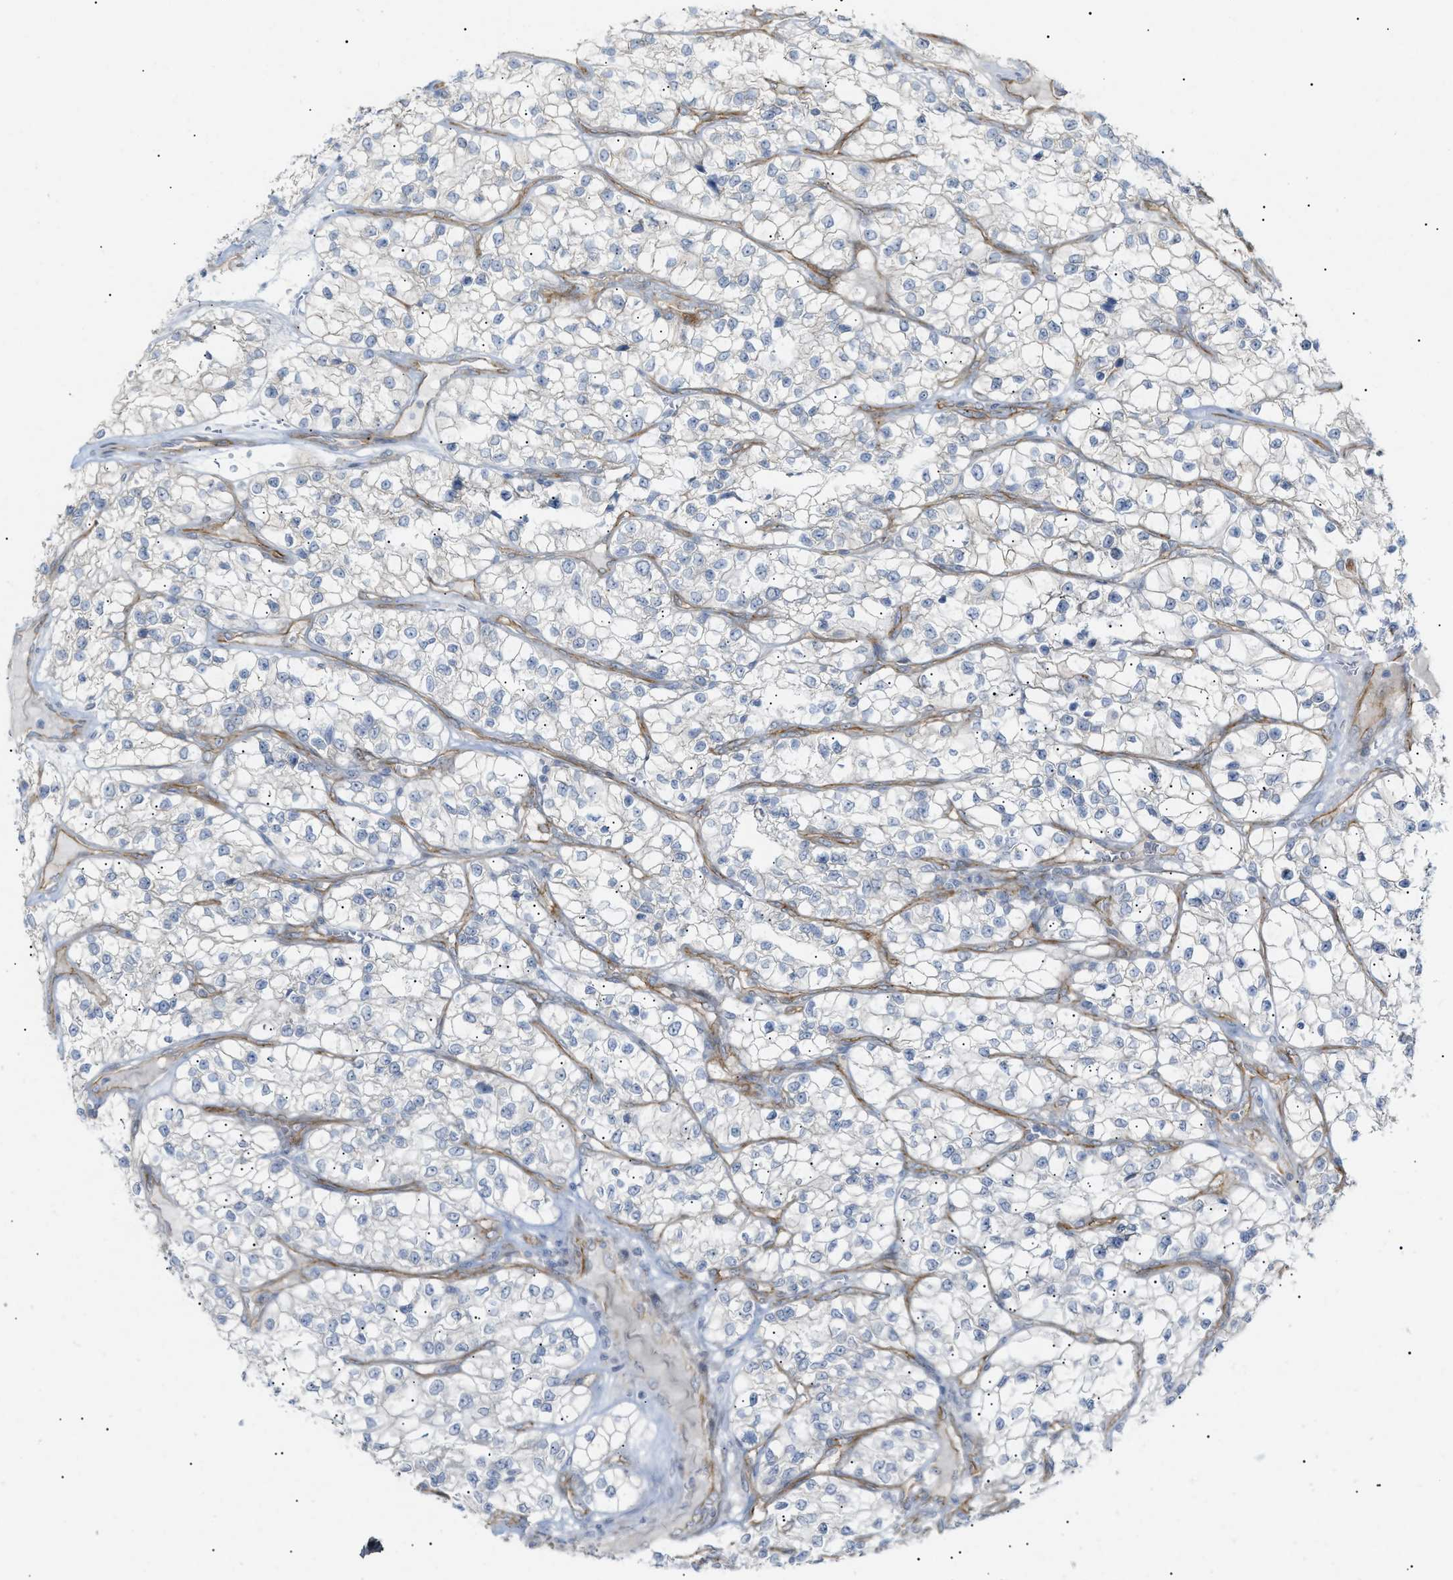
{"staining": {"intensity": "negative", "quantity": "none", "location": "none"}, "tissue": "renal cancer", "cell_type": "Tumor cells", "image_type": "cancer", "snomed": [{"axis": "morphology", "description": "Adenocarcinoma, NOS"}, {"axis": "topography", "description": "Kidney"}], "caption": "Tumor cells are negative for brown protein staining in renal adenocarcinoma.", "gene": "ZFHX2", "patient": {"sex": "female", "age": 57}}